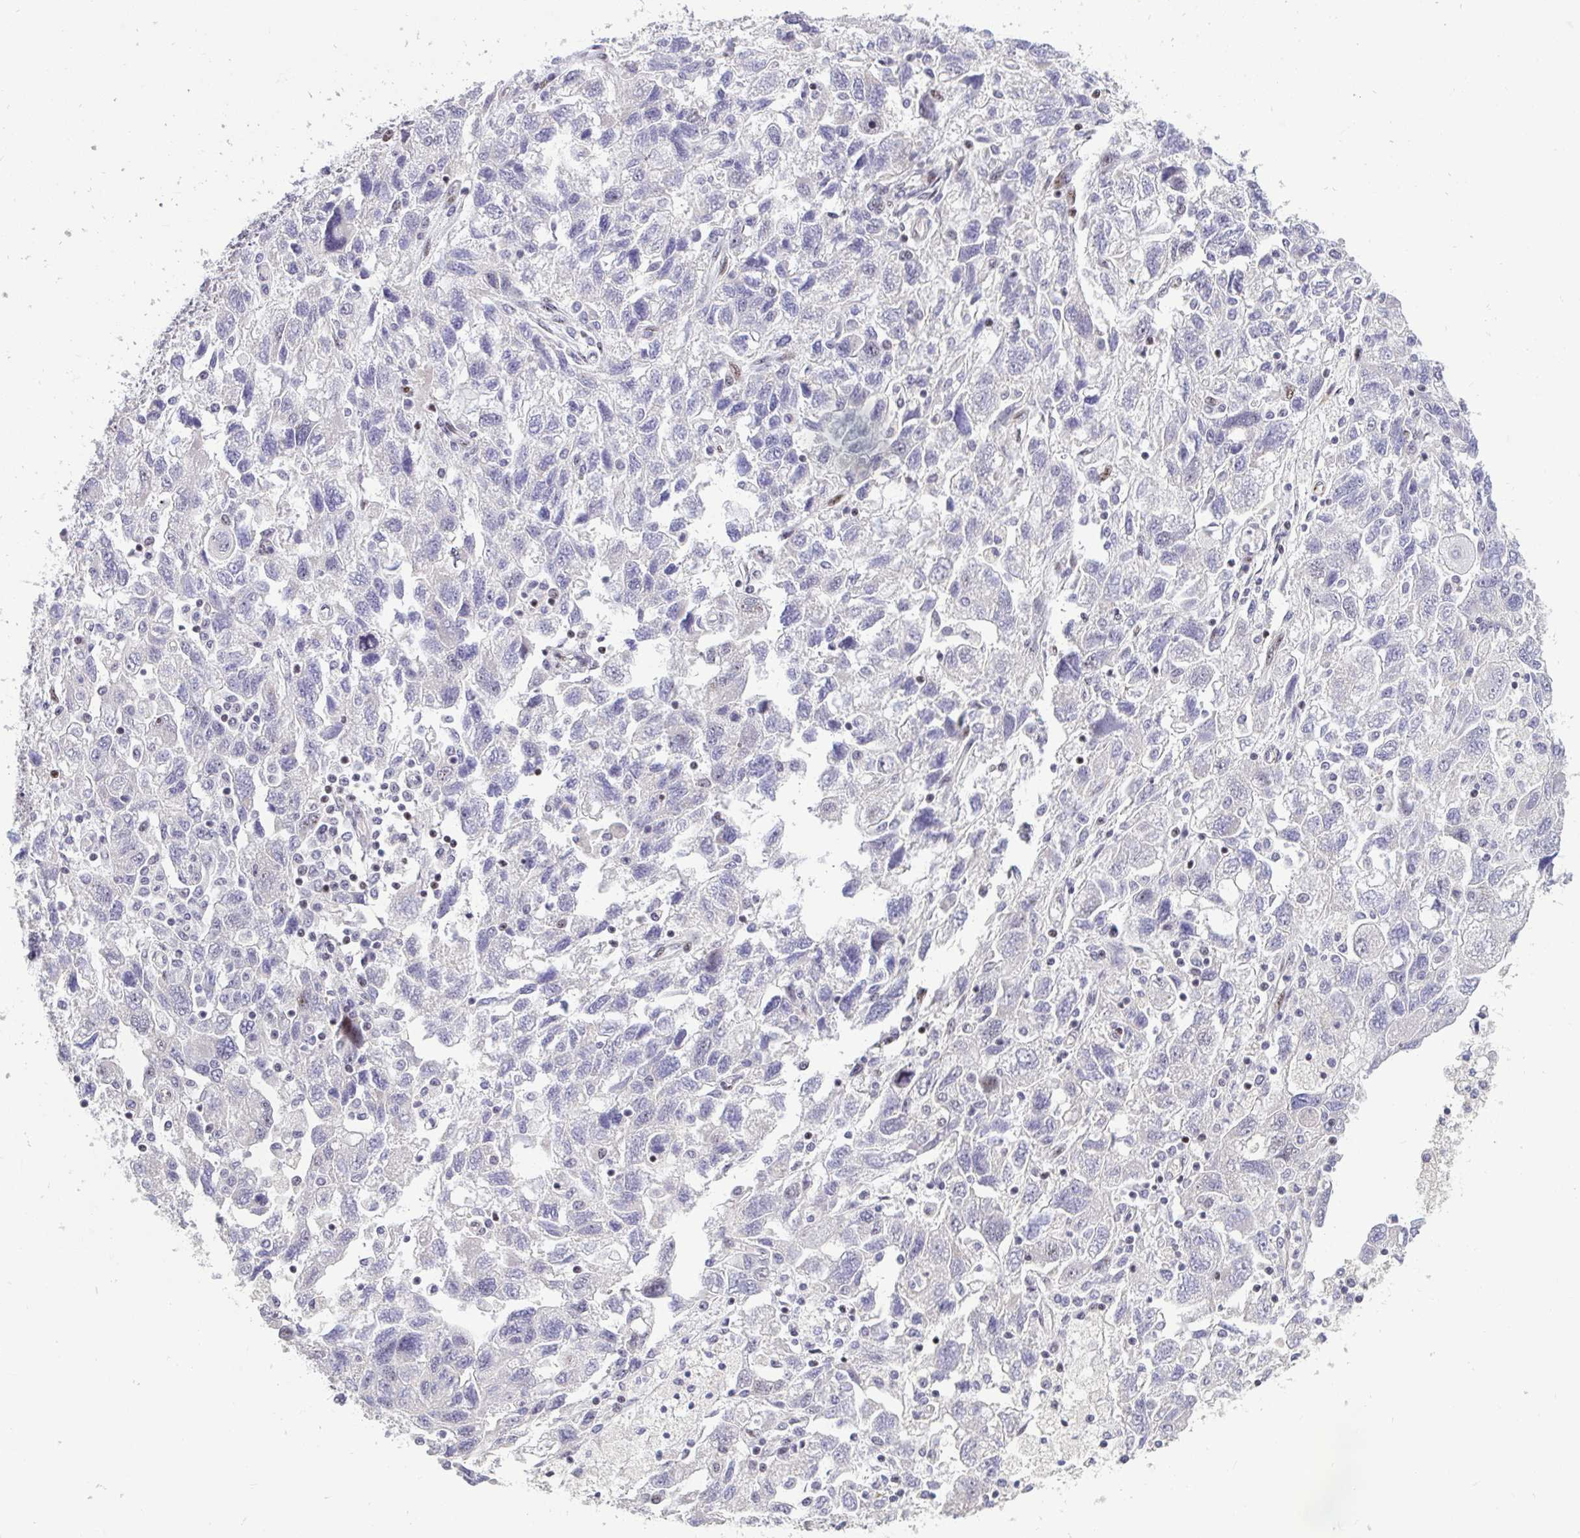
{"staining": {"intensity": "negative", "quantity": "none", "location": "none"}, "tissue": "ovarian cancer", "cell_type": "Tumor cells", "image_type": "cancer", "snomed": [{"axis": "morphology", "description": "Carcinoma, NOS"}, {"axis": "morphology", "description": "Cystadenocarcinoma, serous, NOS"}, {"axis": "topography", "description": "Ovary"}], "caption": "High magnification brightfield microscopy of ovarian cancer (carcinoma) stained with DAB (3,3'-diaminobenzidine) (brown) and counterstained with hematoxylin (blue): tumor cells show no significant expression.", "gene": "PLPPR3", "patient": {"sex": "female", "age": 69}}